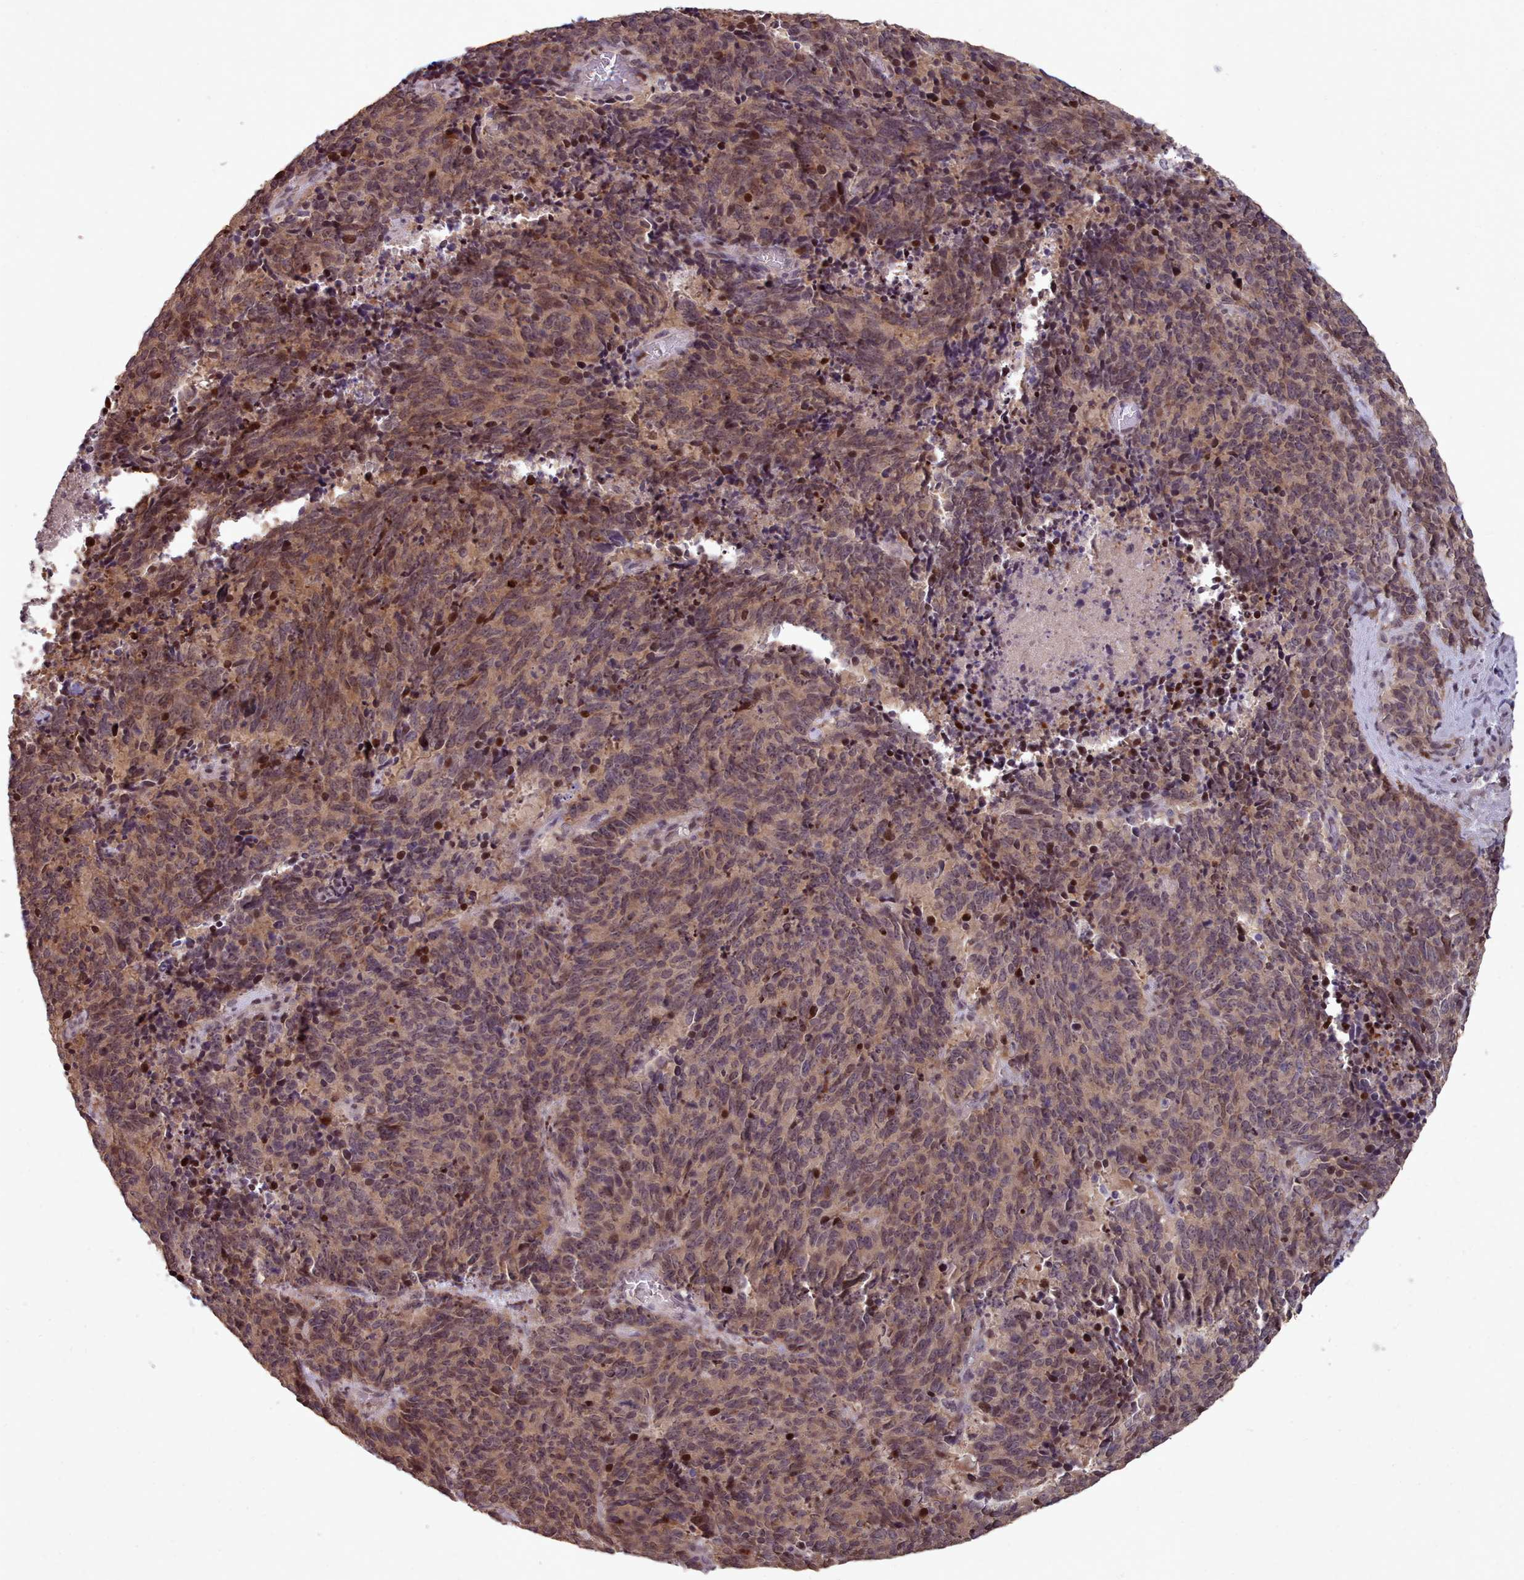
{"staining": {"intensity": "weak", "quantity": ">75%", "location": "cytoplasmic/membranous,nuclear"}, "tissue": "cervical cancer", "cell_type": "Tumor cells", "image_type": "cancer", "snomed": [{"axis": "morphology", "description": "Squamous cell carcinoma, NOS"}, {"axis": "topography", "description": "Cervix"}], "caption": "There is low levels of weak cytoplasmic/membranous and nuclear staining in tumor cells of cervical cancer, as demonstrated by immunohistochemical staining (brown color).", "gene": "ENSA", "patient": {"sex": "female", "age": 29}}